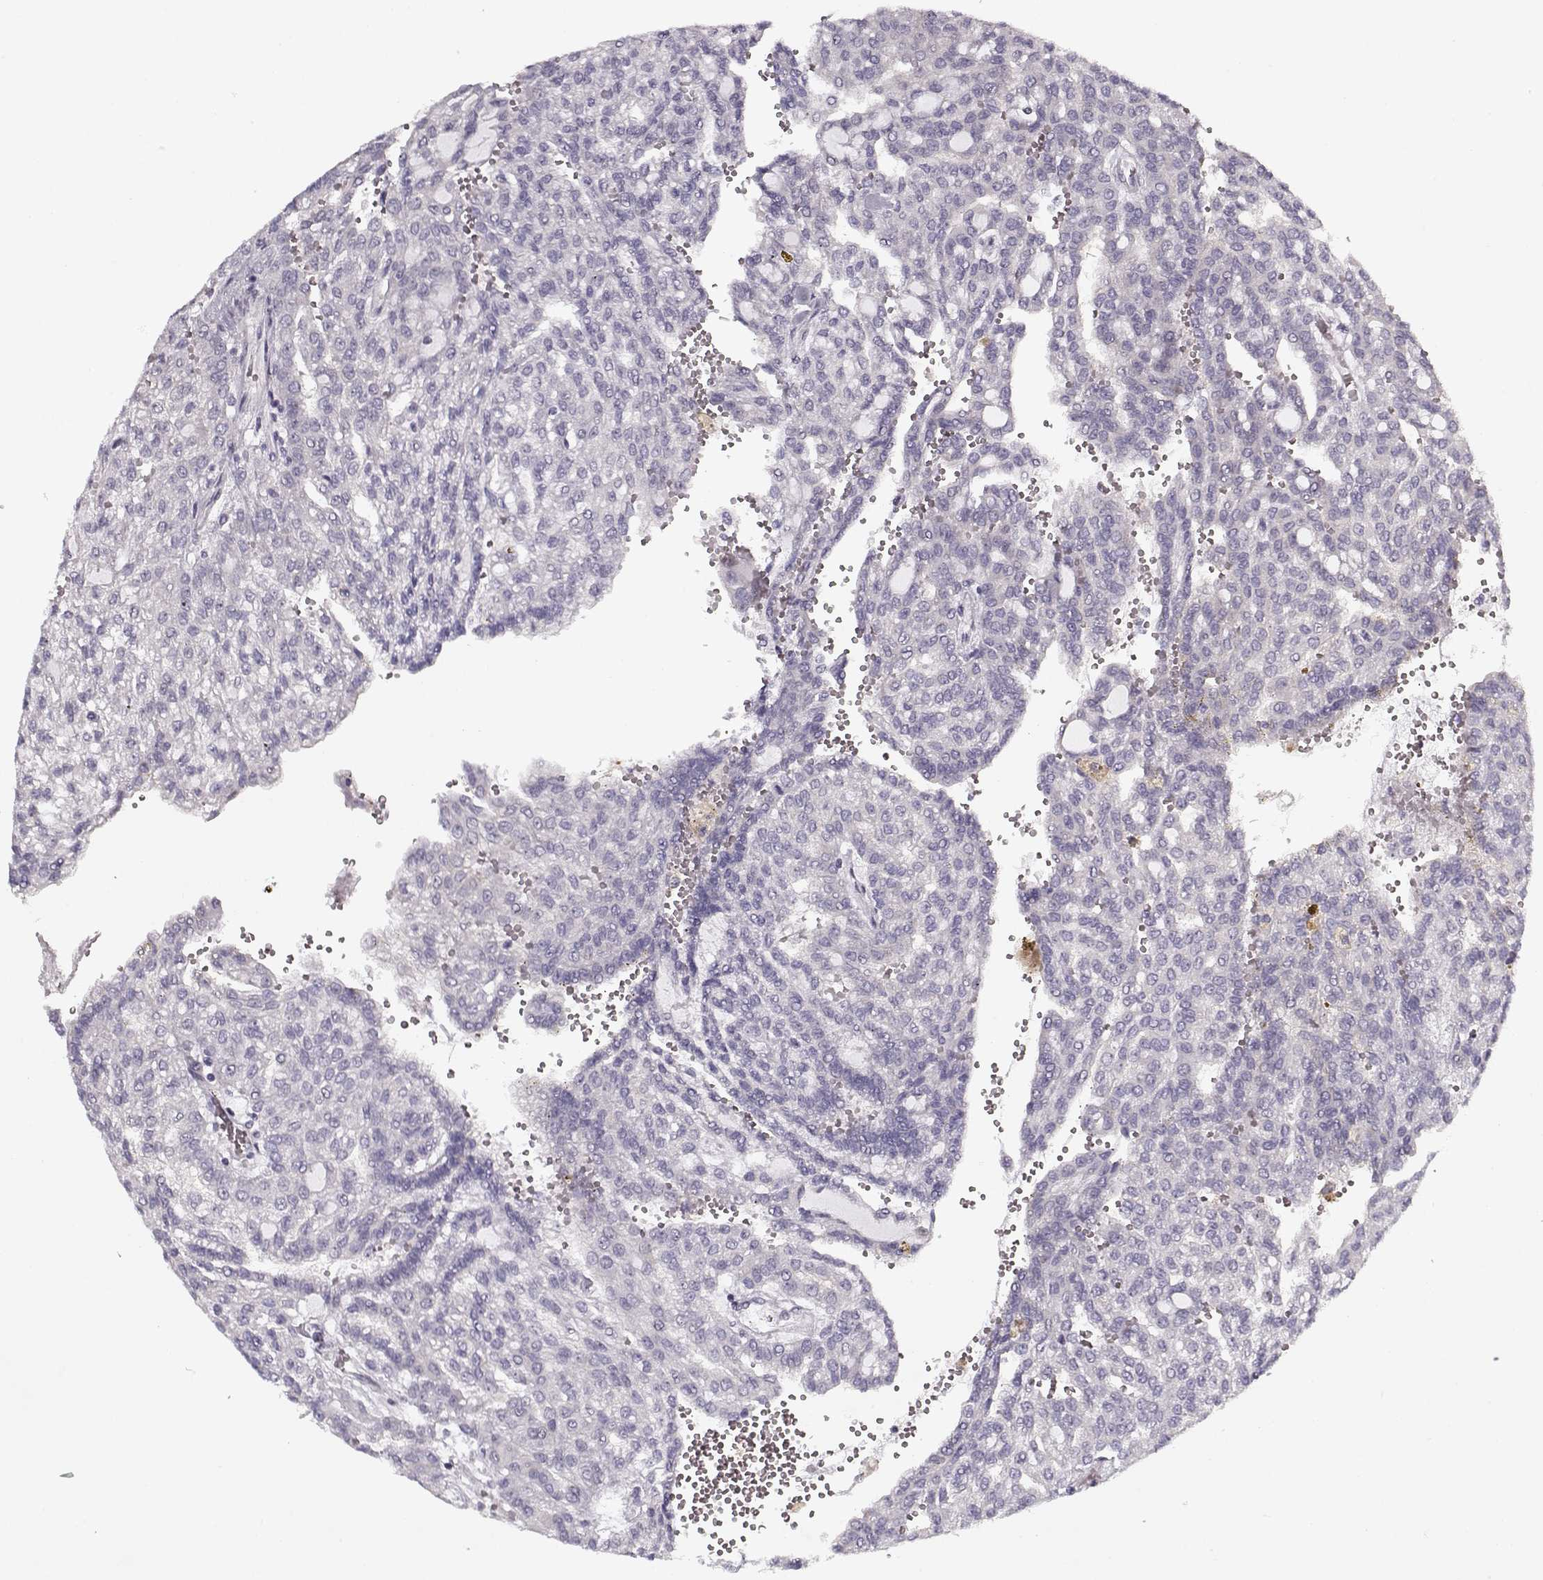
{"staining": {"intensity": "negative", "quantity": "none", "location": "none"}, "tissue": "renal cancer", "cell_type": "Tumor cells", "image_type": "cancer", "snomed": [{"axis": "morphology", "description": "Adenocarcinoma, NOS"}, {"axis": "topography", "description": "Kidney"}], "caption": "Immunohistochemical staining of adenocarcinoma (renal) displays no significant staining in tumor cells. (IHC, brightfield microscopy, high magnification).", "gene": "PNMT", "patient": {"sex": "male", "age": 63}}